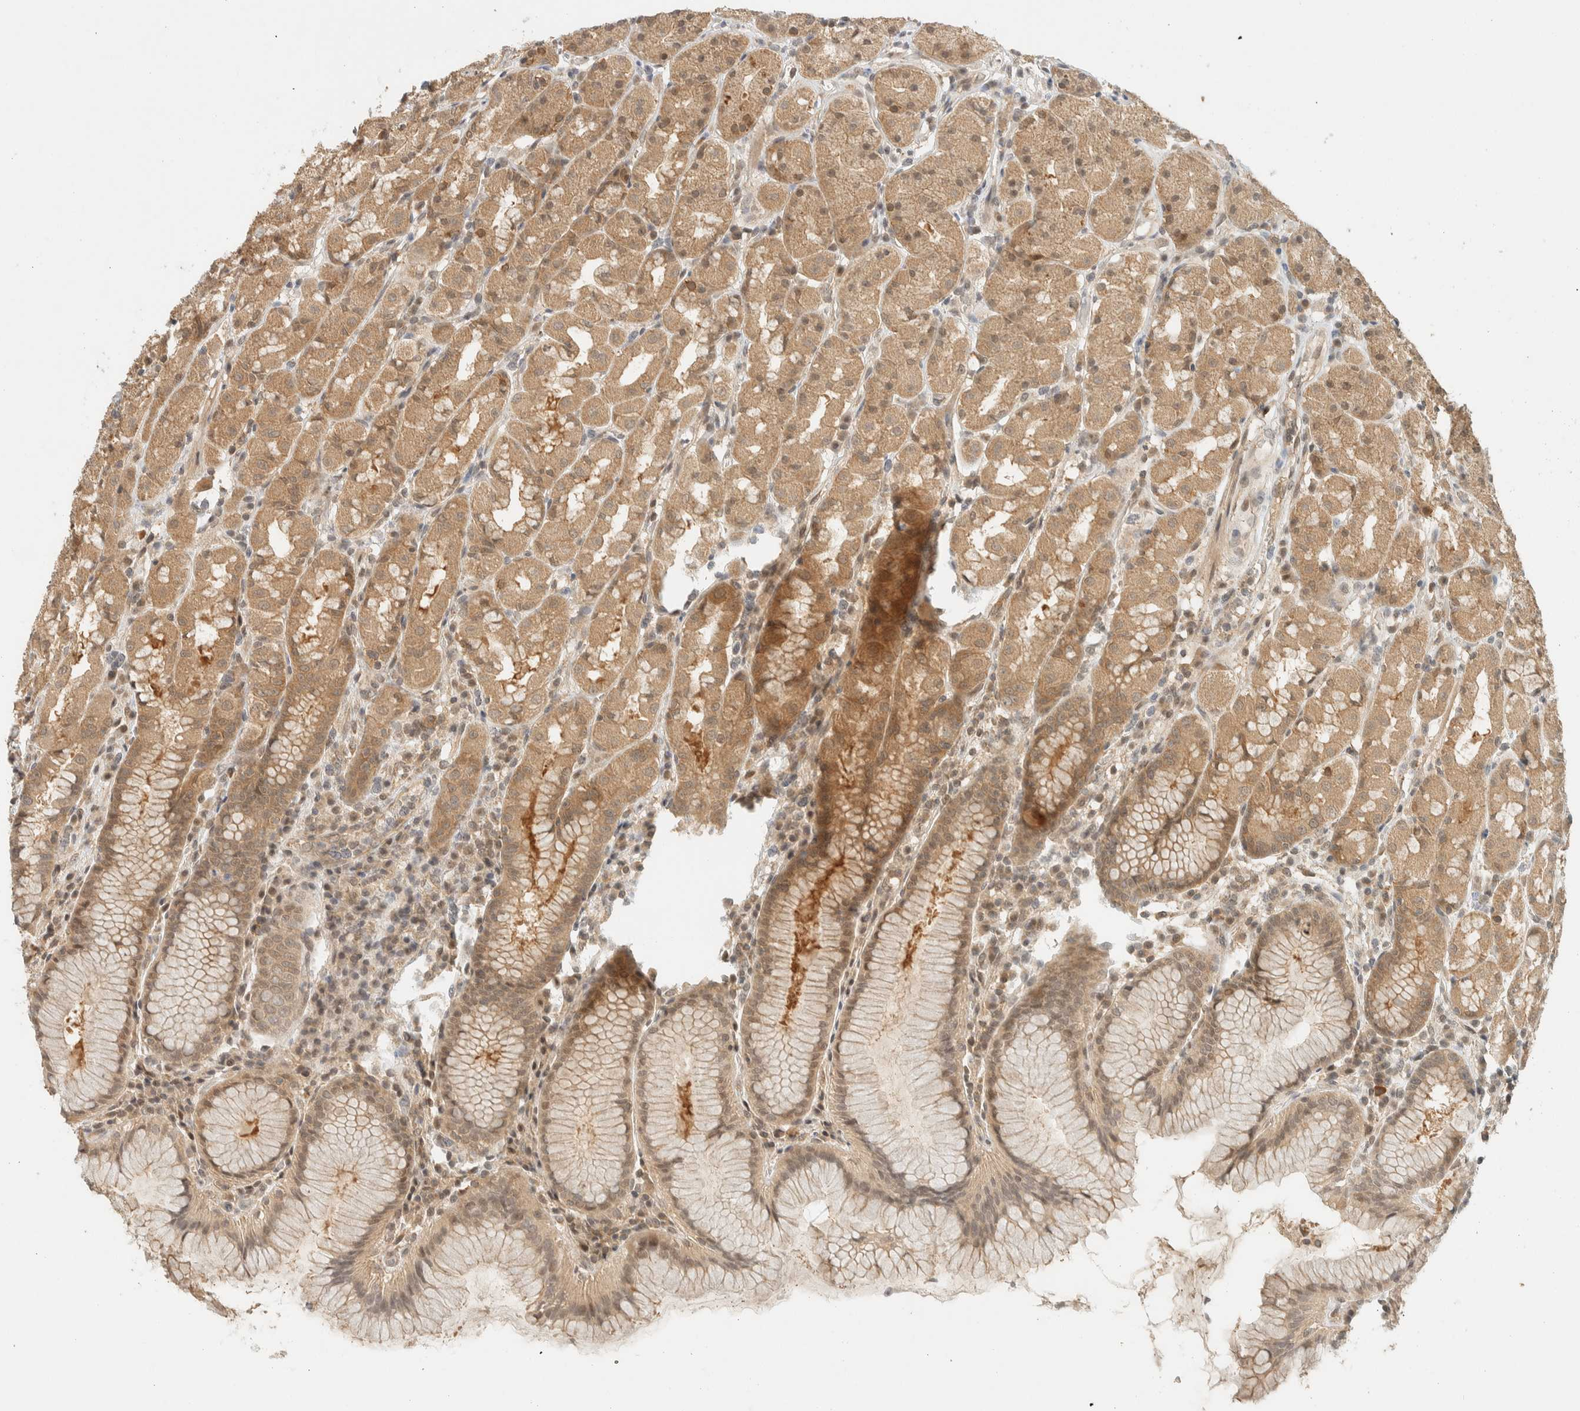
{"staining": {"intensity": "moderate", "quantity": ">75%", "location": "cytoplasmic/membranous"}, "tissue": "stomach", "cell_type": "Glandular cells", "image_type": "normal", "snomed": [{"axis": "morphology", "description": "Normal tissue, NOS"}, {"axis": "topography", "description": "Stomach, lower"}], "caption": "Glandular cells exhibit medium levels of moderate cytoplasmic/membranous staining in approximately >75% of cells in normal stomach. Ihc stains the protein in brown and the nuclei are stained blue.", "gene": "KIFAP3", "patient": {"sex": "female", "age": 56}}